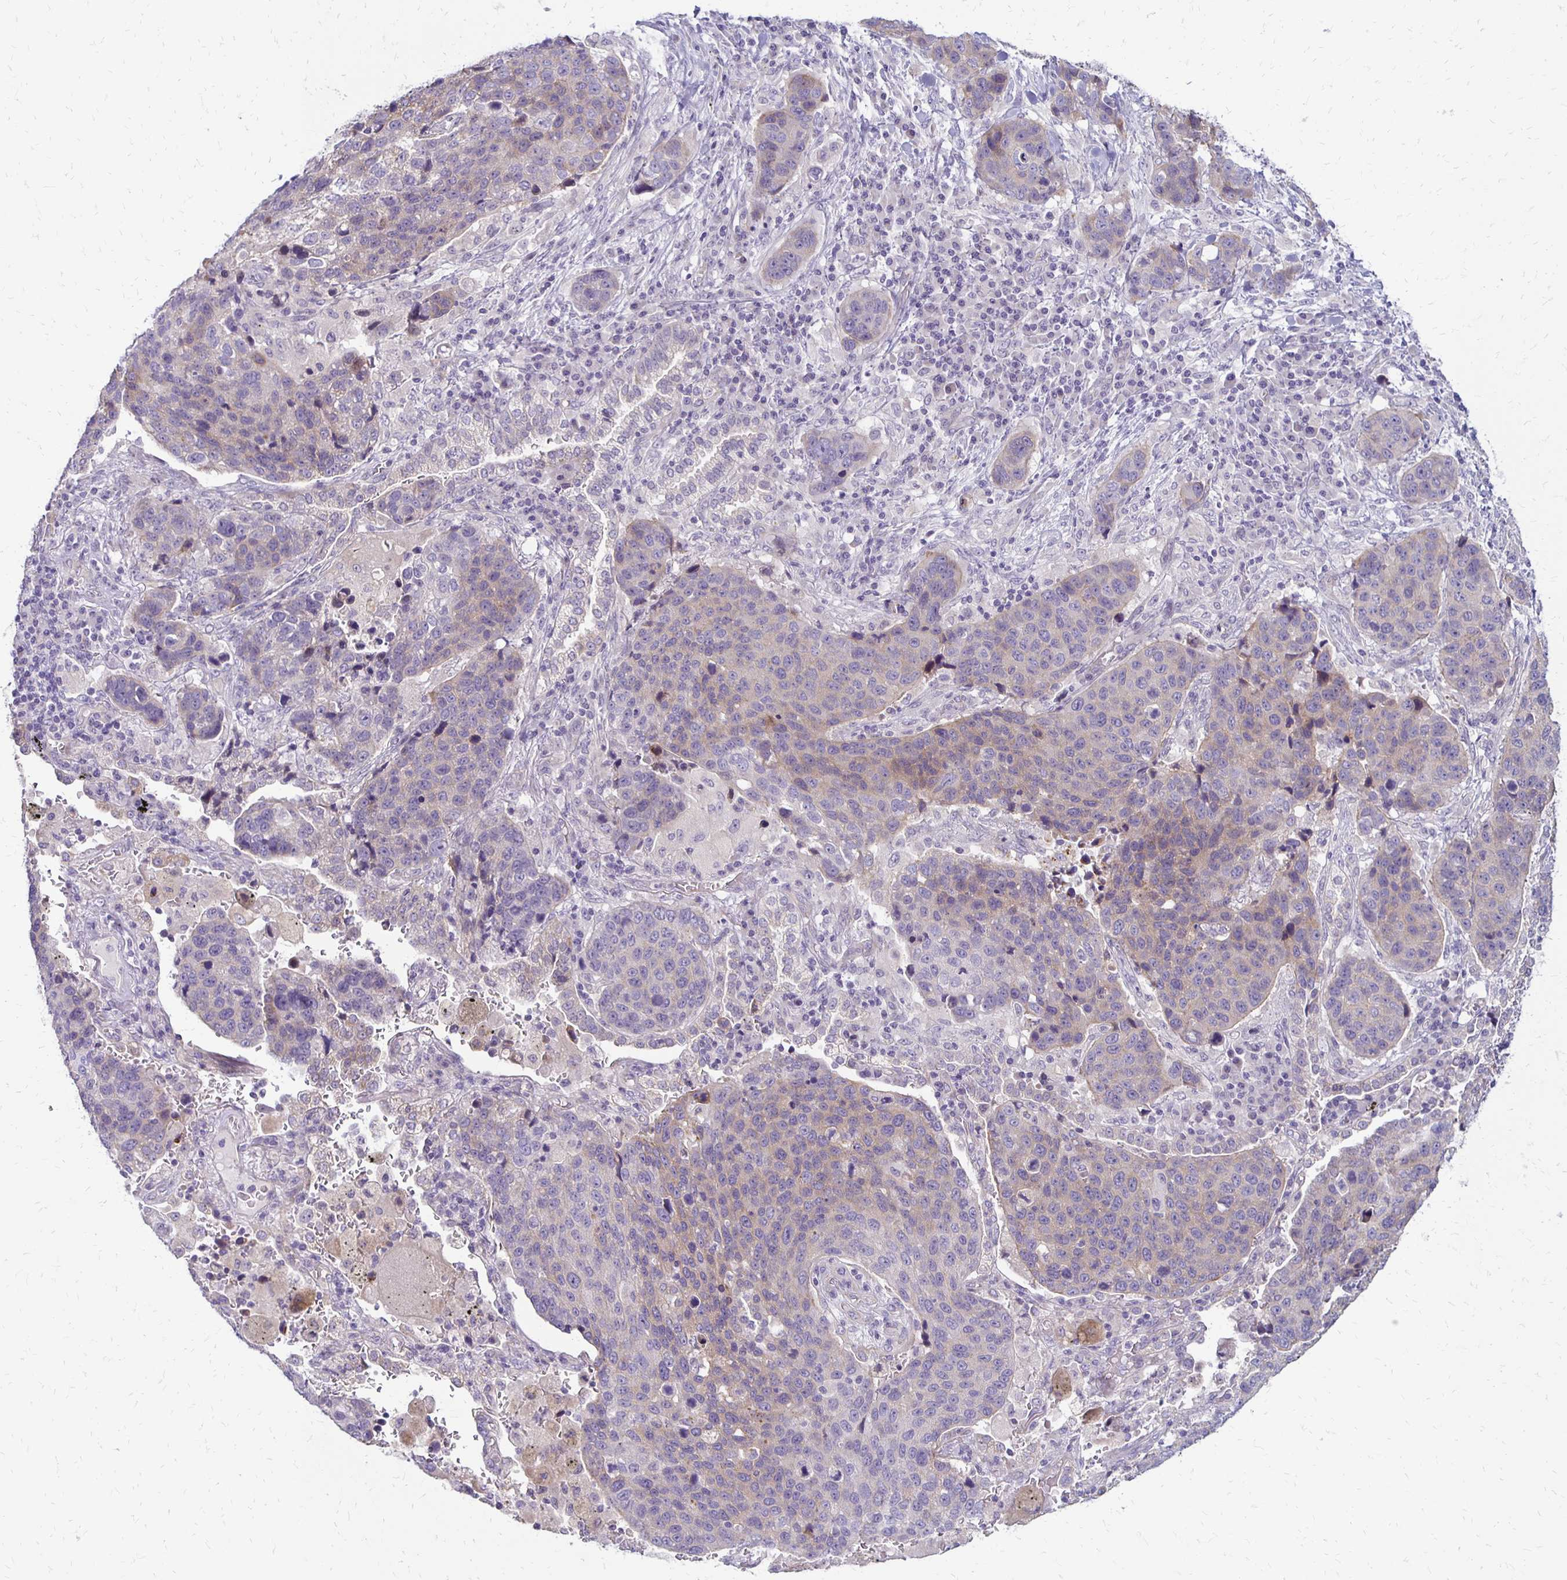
{"staining": {"intensity": "negative", "quantity": "none", "location": "none"}, "tissue": "lung cancer", "cell_type": "Tumor cells", "image_type": "cancer", "snomed": [{"axis": "morphology", "description": "Squamous cell carcinoma, NOS"}, {"axis": "topography", "description": "Lymph node"}, {"axis": "topography", "description": "Lung"}], "caption": "Human lung cancer stained for a protein using IHC displays no expression in tumor cells.", "gene": "KATNBL1", "patient": {"sex": "male", "age": 61}}